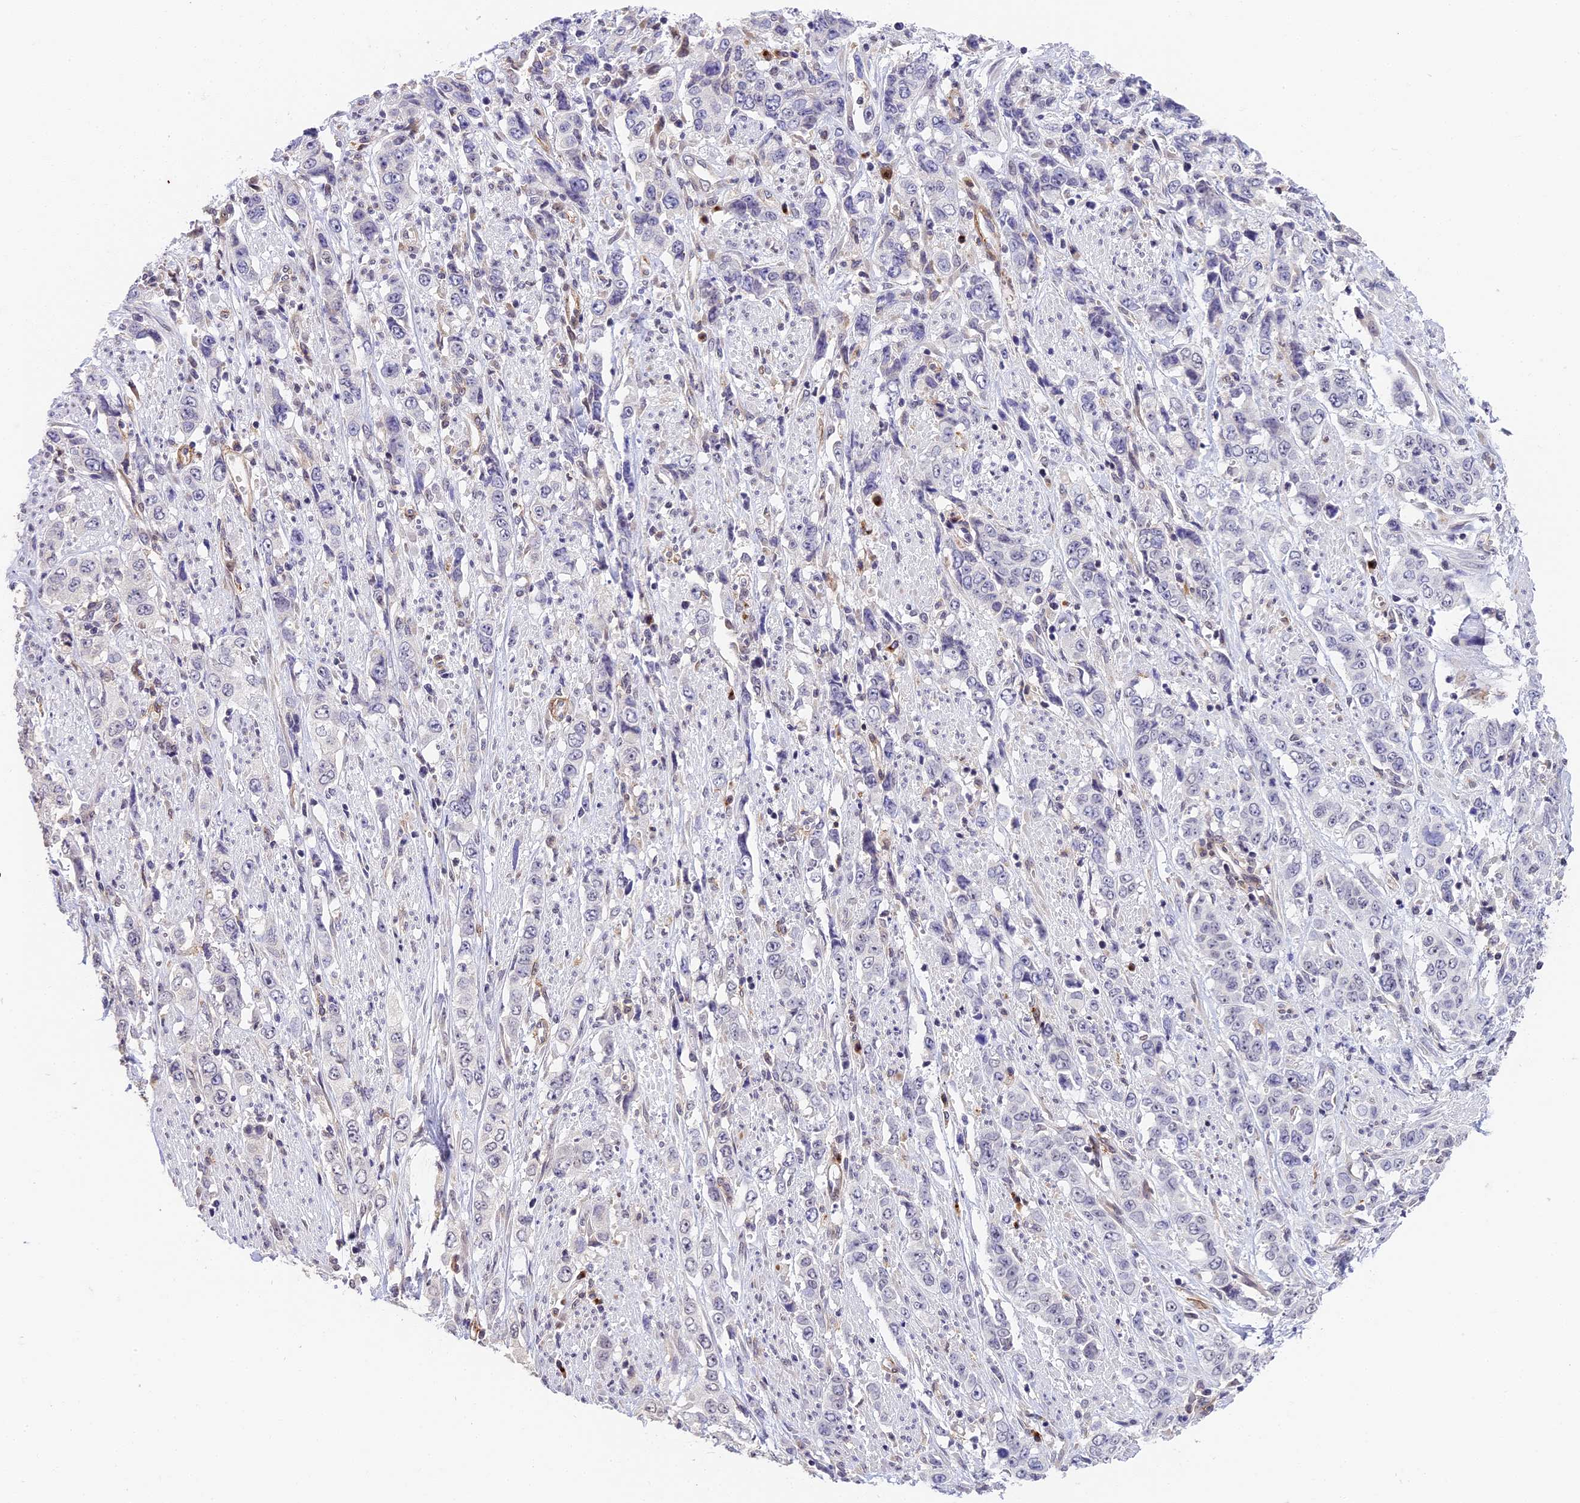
{"staining": {"intensity": "negative", "quantity": "none", "location": "none"}, "tissue": "stomach cancer", "cell_type": "Tumor cells", "image_type": "cancer", "snomed": [{"axis": "morphology", "description": "Adenocarcinoma, NOS"}, {"axis": "topography", "description": "Stomach, upper"}], "caption": "The image demonstrates no significant staining in tumor cells of stomach cancer (adenocarcinoma).", "gene": "HEATR5B", "patient": {"sex": "male", "age": 62}}